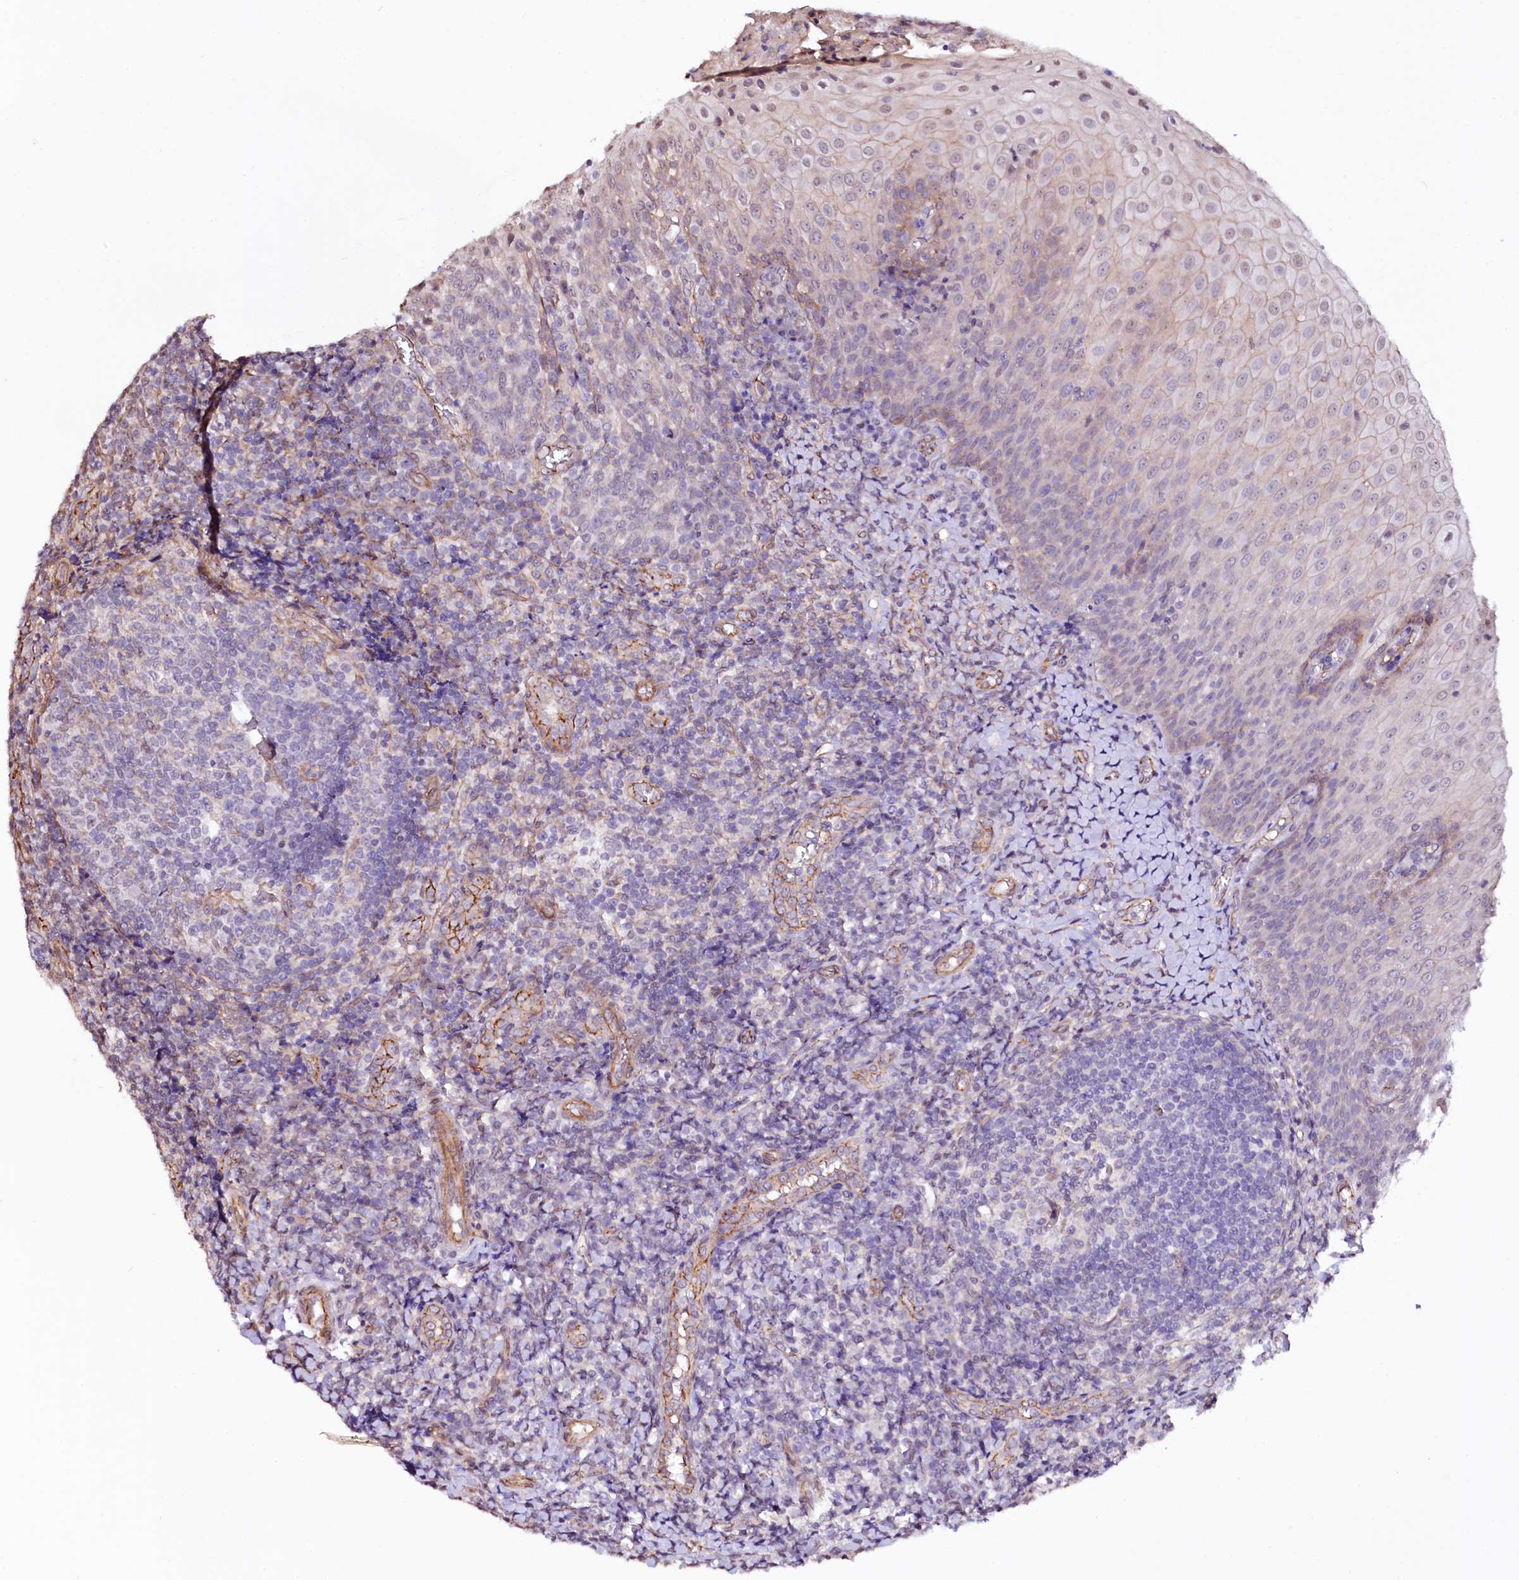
{"staining": {"intensity": "moderate", "quantity": "<25%", "location": "cytoplasmic/membranous"}, "tissue": "tonsil", "cell_type": "Germinal center cells", "image_type": "normal", "snomed": [{"axis": "morphology", "description": "Normal tissue, NOS"}, {"axis": "topography", "description": "Tonsil"}], "caption": "IHC photomicrograph of unremarkable tonsil stained for a protein (brown), which exhibits low levels of moderate cytoplasmic/membranous expression in about <25% of germinal center cells.", "gene": "ST7", "patient": {"sex": "female", "age": 19}}